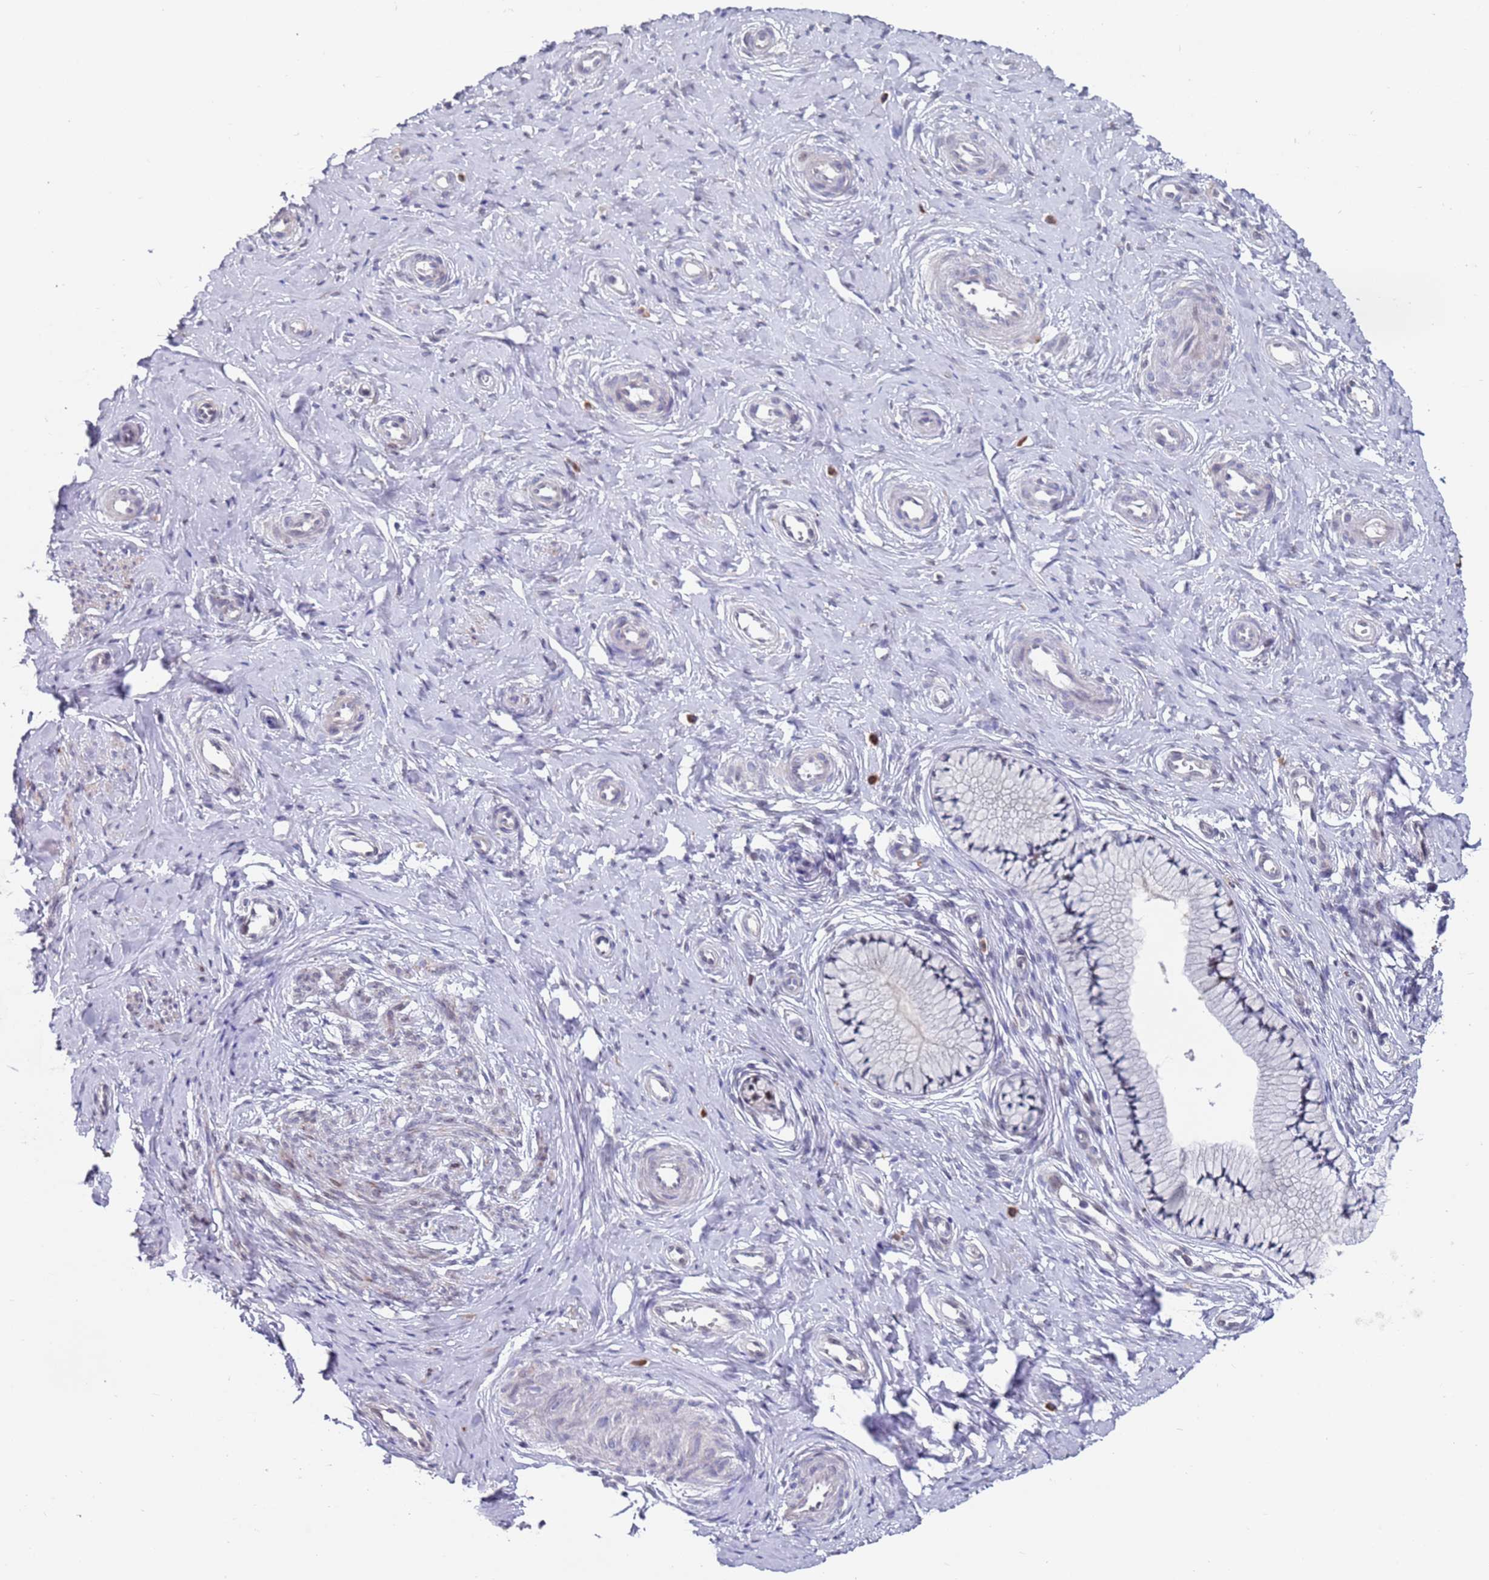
{"staining": {"intensity": "weak", "quantity": "25%-75%", "location": "cytoplasmic/membranous"}, "tissue": "cervix", "cell_type": "Glandular cells", "image_type": "normal", "snomed": [{"axis": "morphology", "description": "Normal tissue, NOS"}, {"axis": "topography", "description": "Cervix"}], "caption": "About 25%-75% of glandular cells in unremarkable cervix demonstrate weak cytoplasmic/membranous protein expression as visualized by brown immunohistochemical staining.", "gene": "FBXO27", "patient": {"sex": "female", "age": 36}}